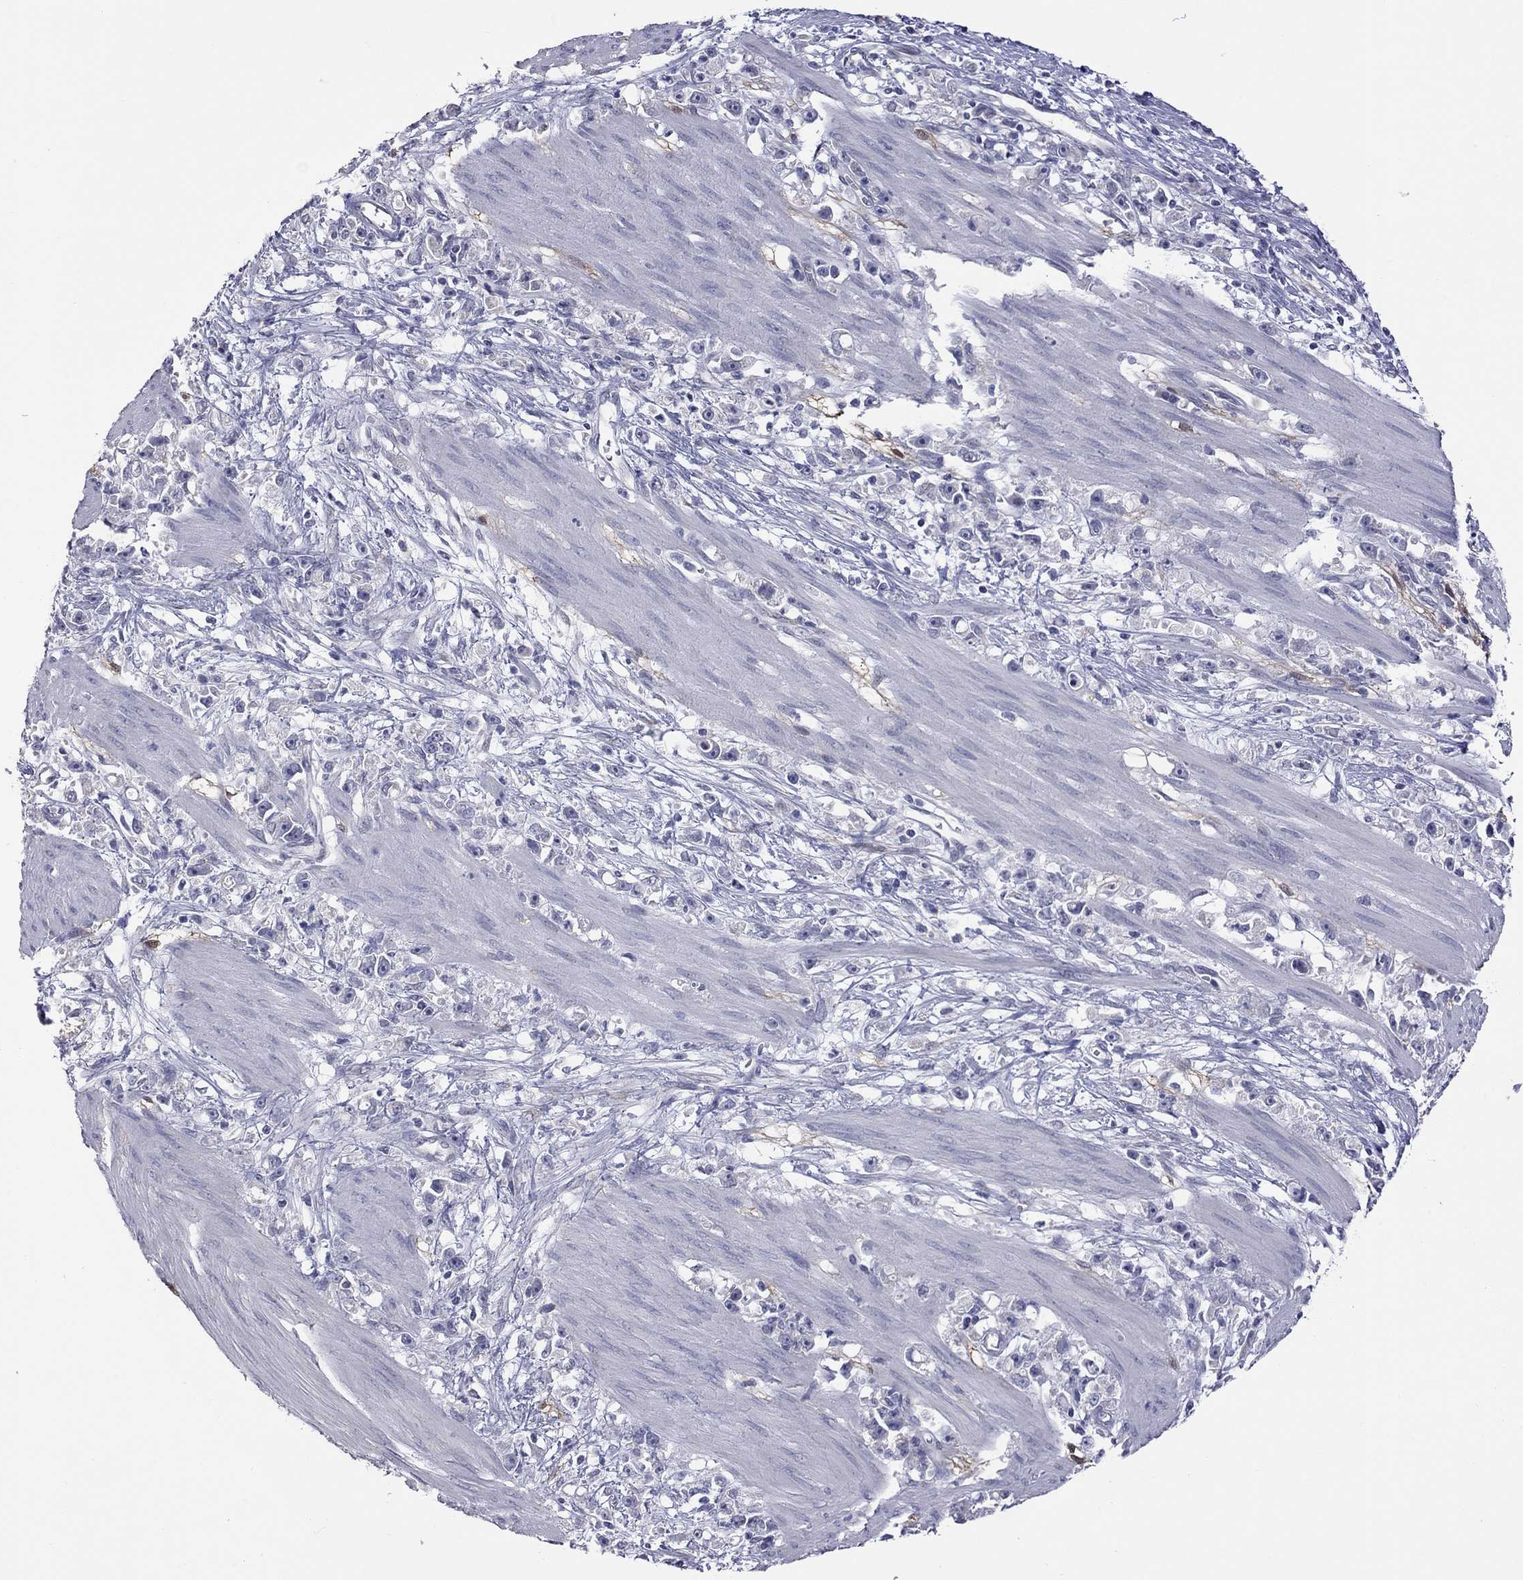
{"staining": {"intensity": "negative", "quantity": "none", "location": "none"}, "tissue": "stomach cancer", "cell_type": "Tumor cells", "image_type": "cancer", "snomed": [{"axis": "morphology", "description": "Adenocarcinoma, NOS"}, {"axis": "topography", "description": "Stomach"}], "caption": "Stomach adenocarcinoma stained for a protein using immunohistochemistry (IHC) exhibits no expression tumor cells.", "gene": "HYLS1", "patient": {"sex": "female", "age": 59}}